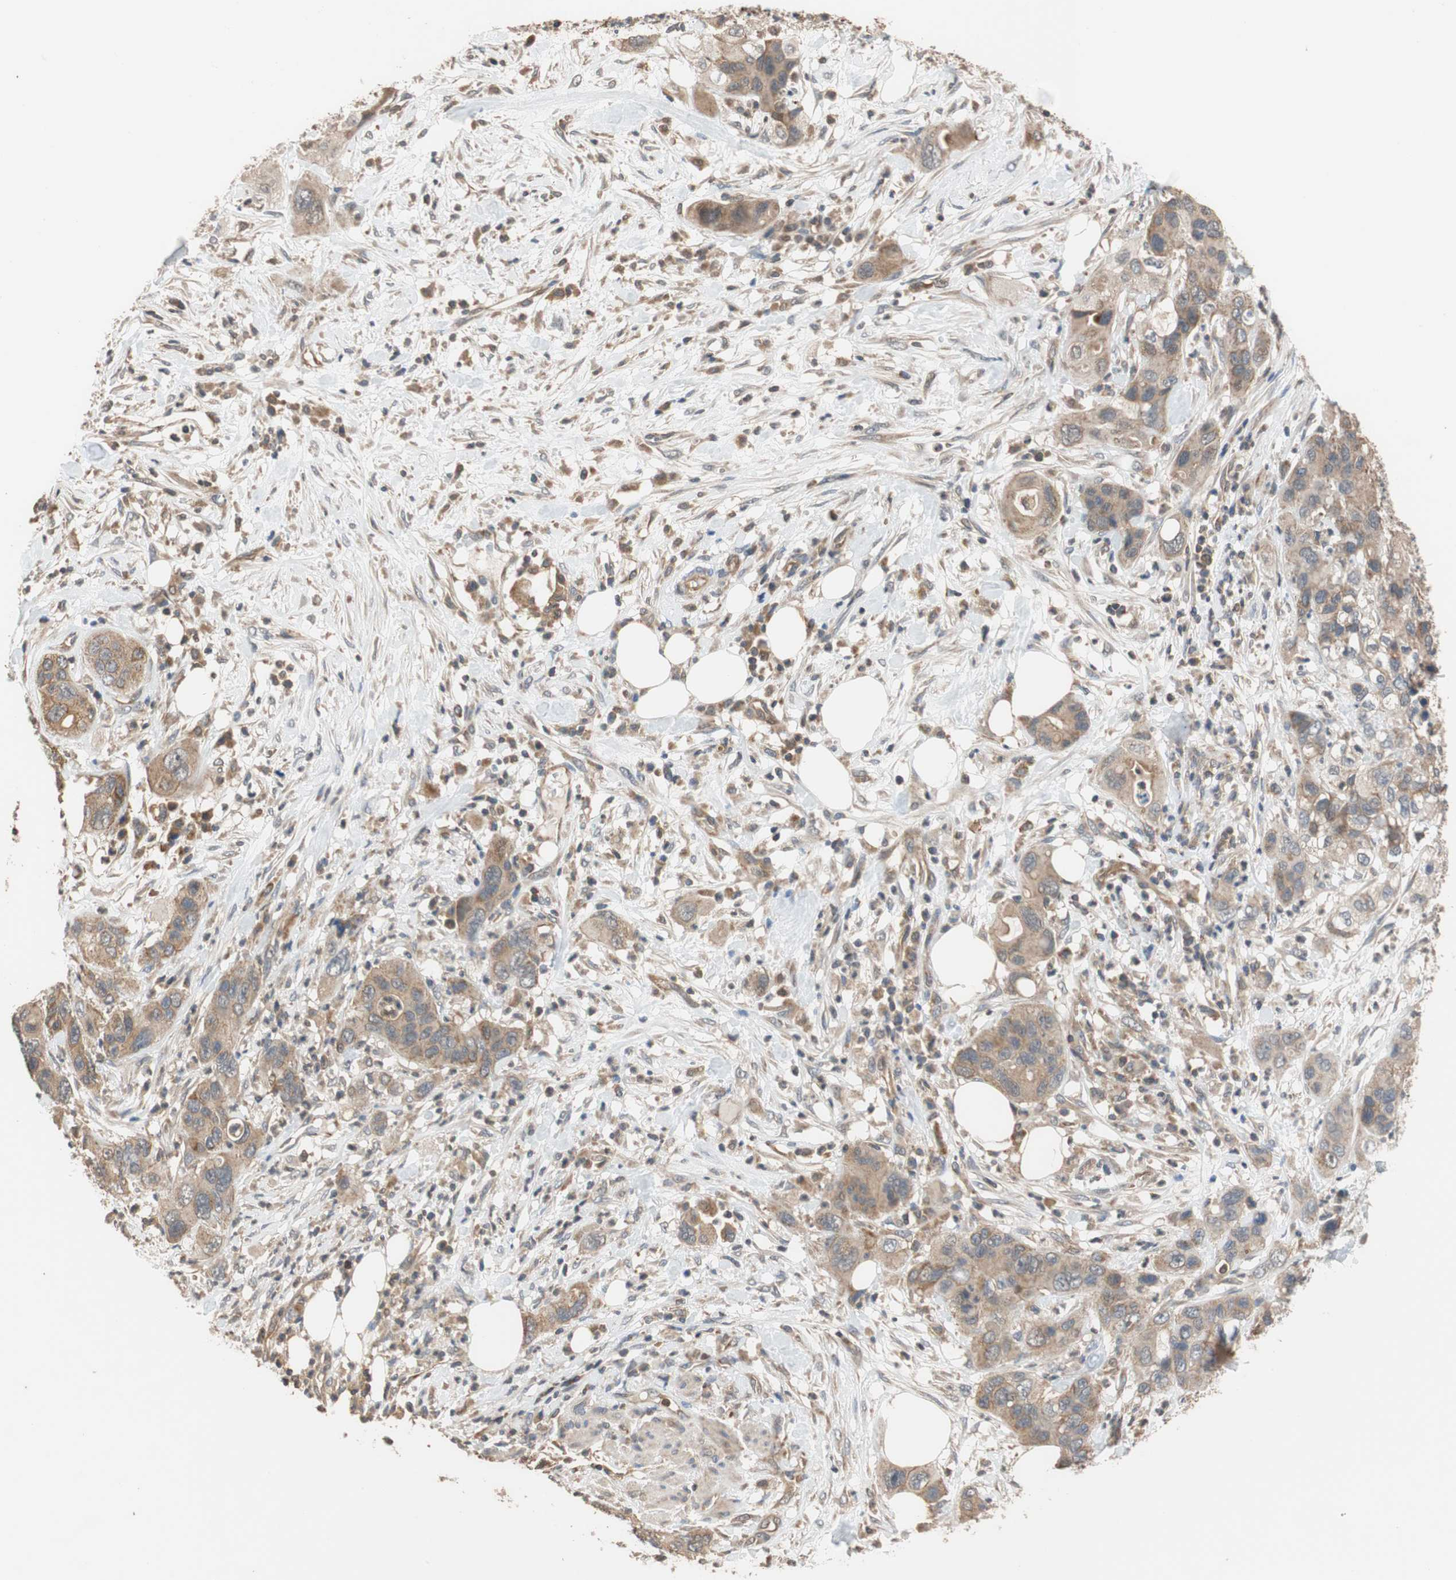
{"staining": {"intensity": "moderate", "quantity": ">75%", "location": "cytoplasmic/membranous"}, "tissue": "pancreatic cancer", "cell_type": "Tumor cells", "image_type": "cancer", "snomed": [{"axis": "morphology", "description": "Adenocarcinoma, NOS"}, {"axis": "topography", "description": "Pancreas"}], "caption": "Pancreatic cancer was stained to show a protein in brown. There is medium levels of moderate cytoplasmic/membranous expression in about >75% of tumor cells.", "gene": "MAP4K2", "patient": {"sex": "female", "age": 71}}